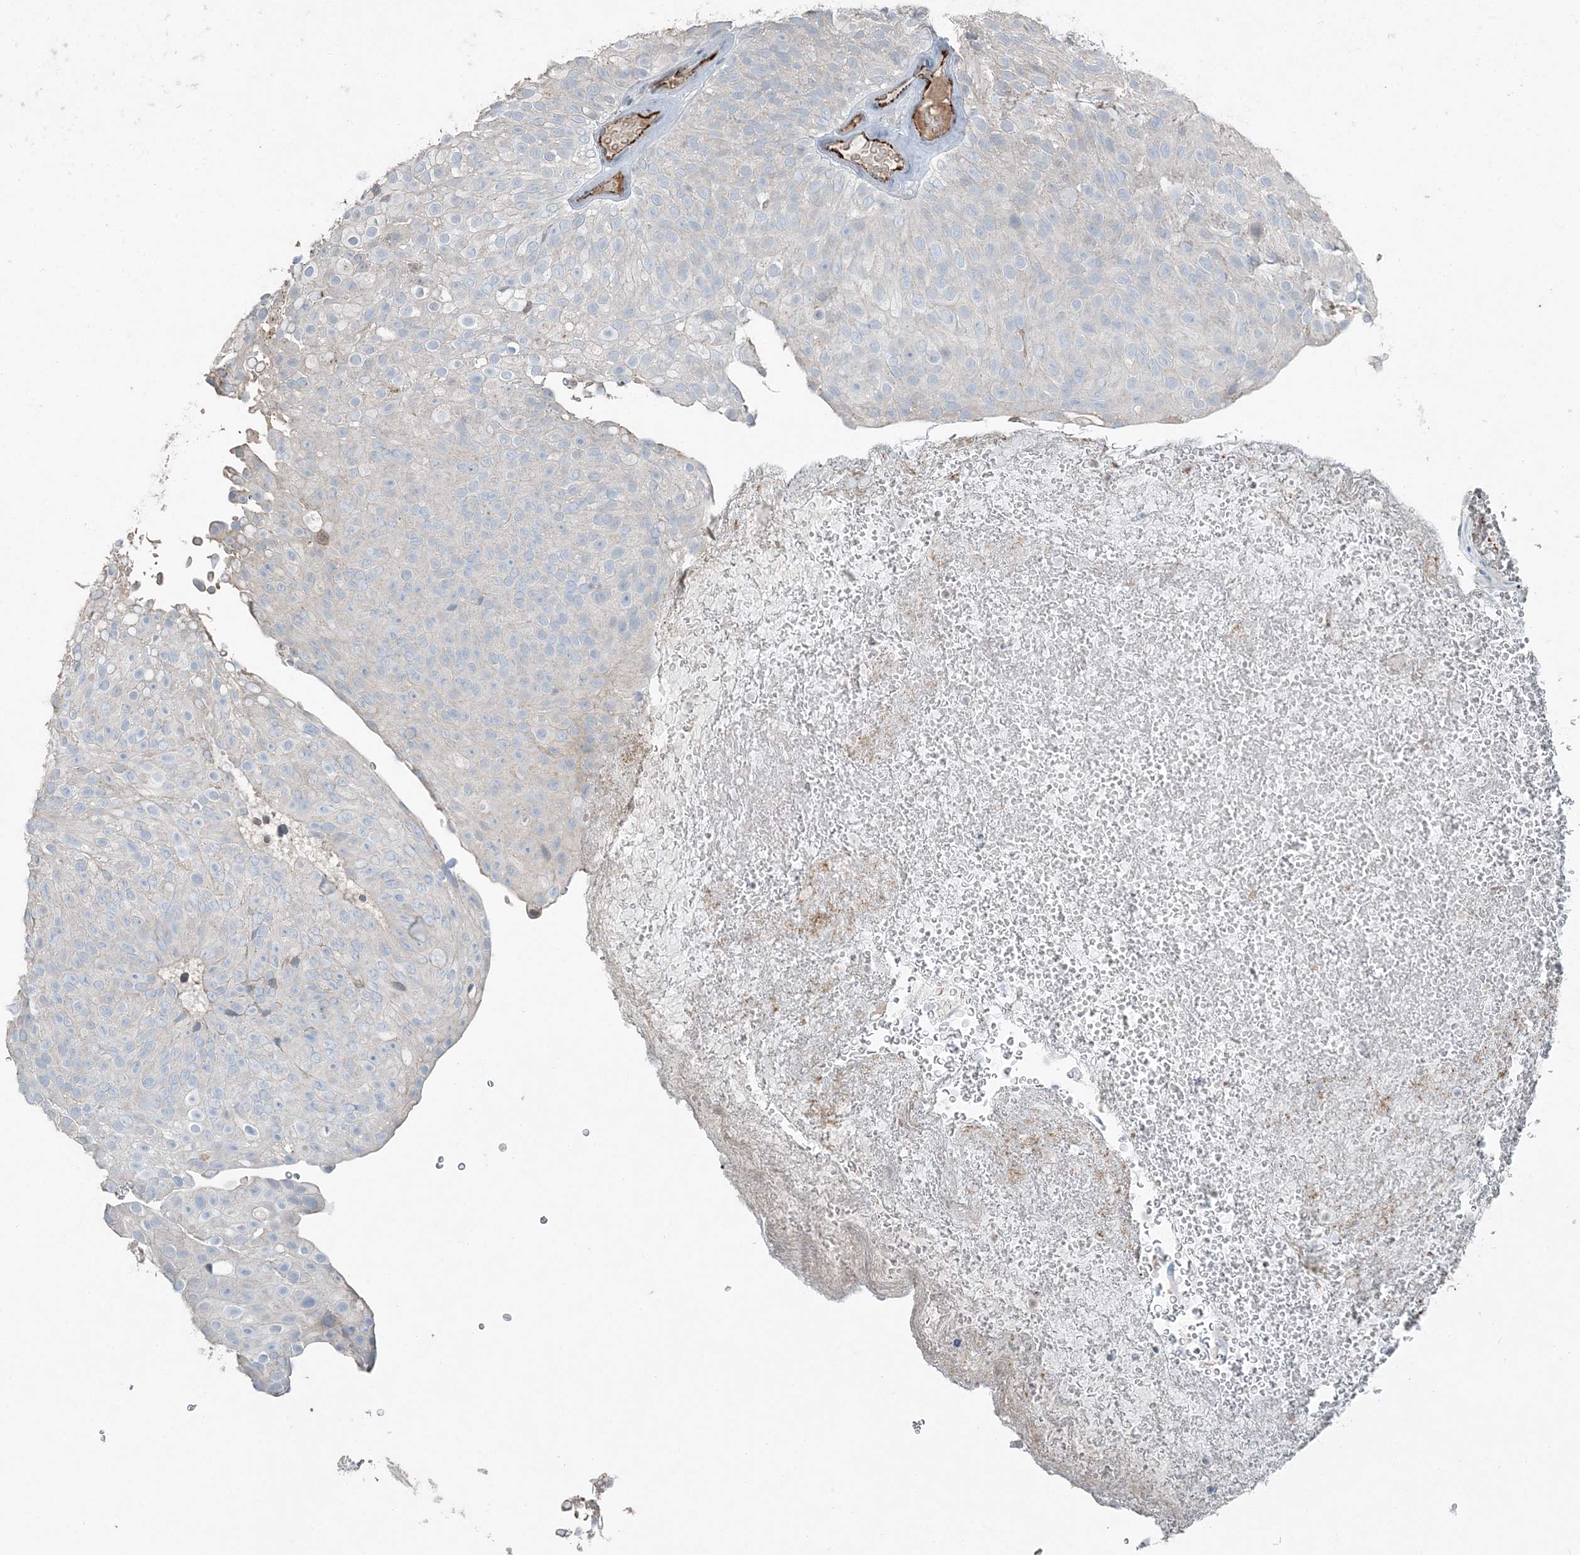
{"staining": {"intensity": "negative", "quantity": "none", "location": "none"}, "tissue": "urothelial cancer", "cell_type": "Tumor cells", "image_type": "cancer", "snomed": [{"axis": "morphology", "description": "Urothelial carcinoma, Low grade"}, {"axis": "topography", "description": "Urinary bladder"}], "caption": "The immunohistochemistry micrograph has no significant positivity in tumor cells of urothelial cancer tissue.", "gene": "ELOVL7", "patient": {"sex": "male", "age": 78}}